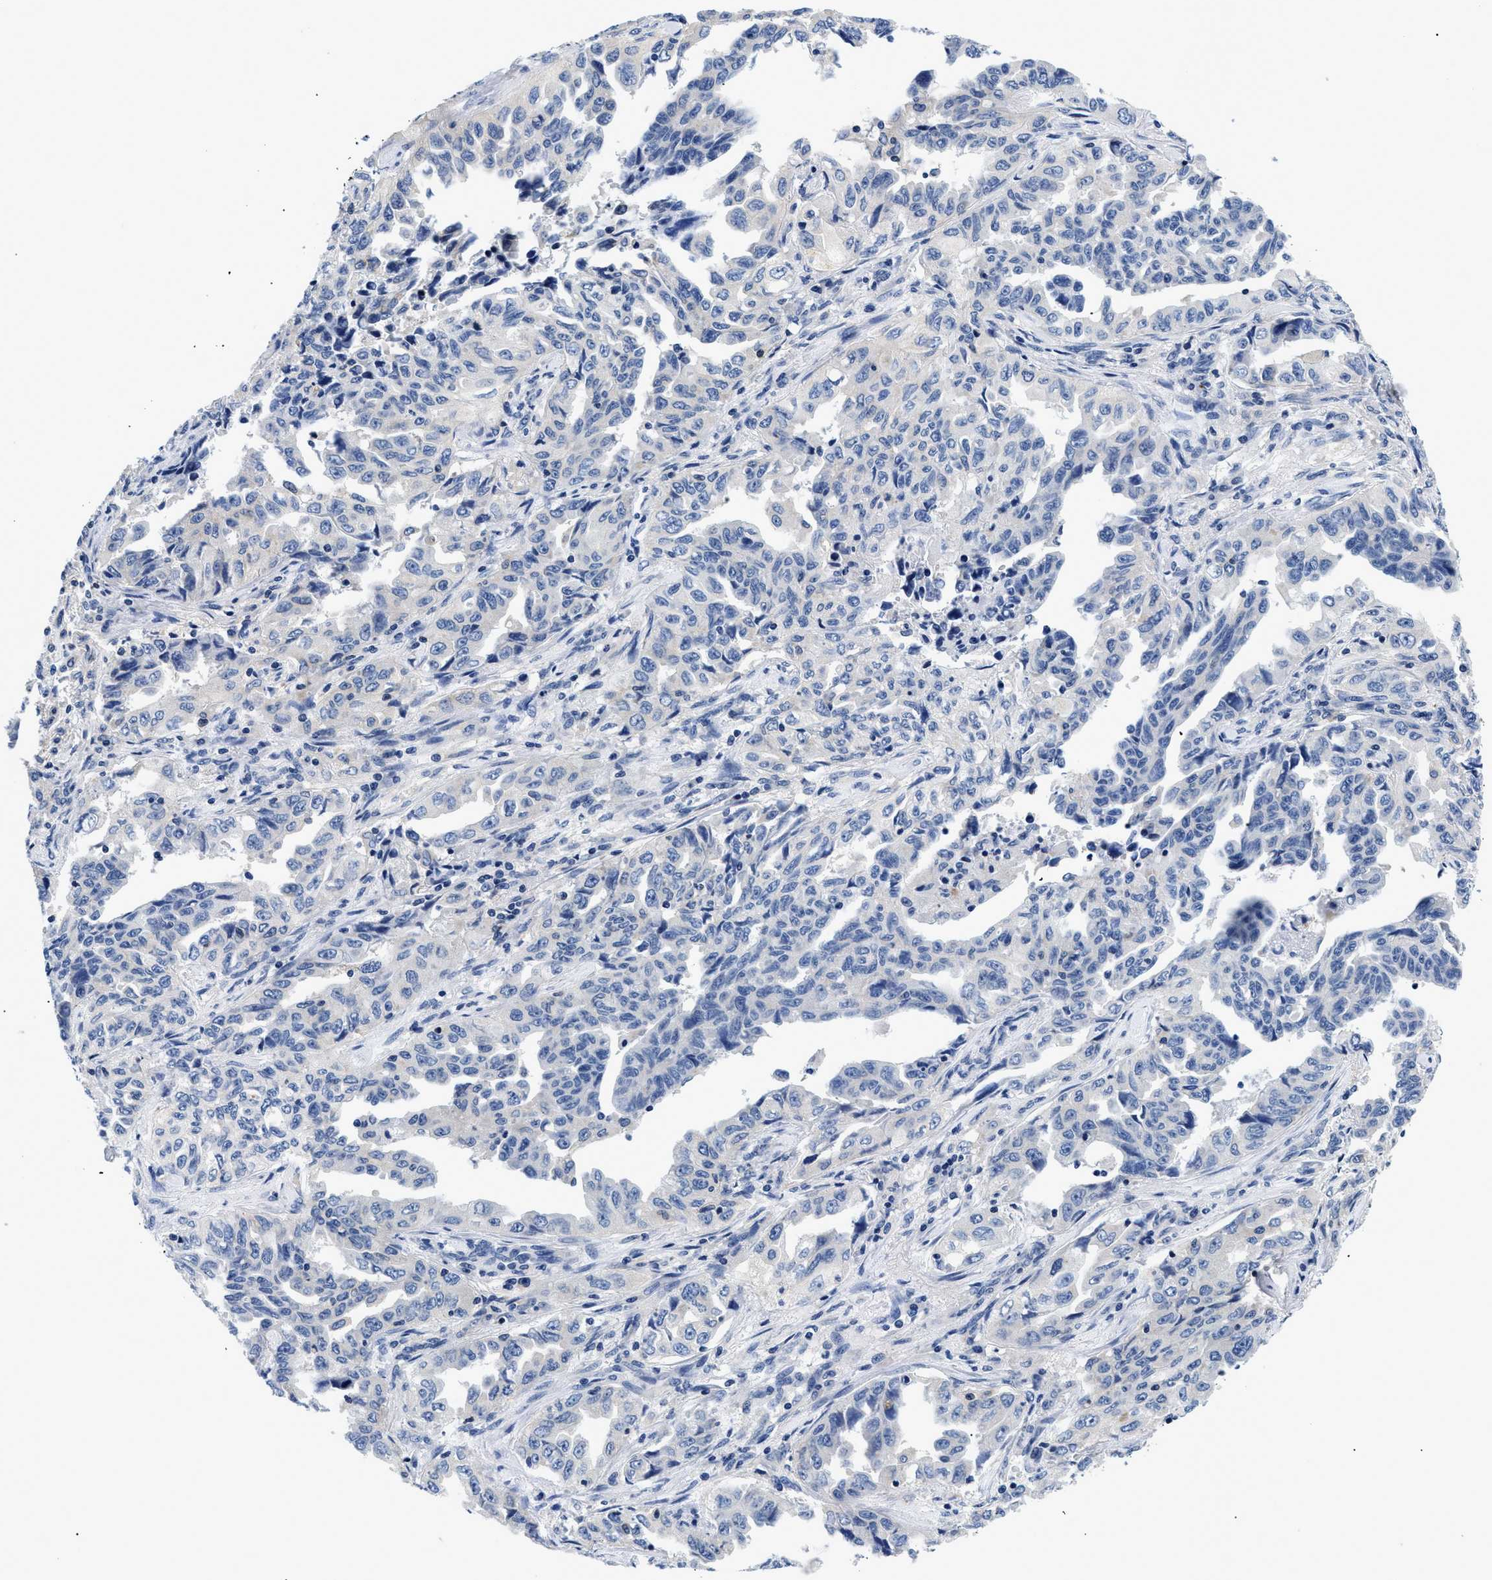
{"staining": {"intensity": "negative", "quantity": "none", "location": "none"}, "tissue": "lung cancer", "cell_type": "Tumor cells", "image_type": "cancer", "snomed": [{"axis": "morphology", "description": "Adenocarcinoma, NOS"}, {"axis": "topography", "description": "Lung"}], "caption": "Immunohistochemistry histopathology image of neoplastic tissue: human adenocarcinoma (lung) stained with DAB (3,3'-diaminobenzidine) exhibits no significant protein staining in tumor cells.", "gene": "MEA1", "patient": {"sex": "female", "age": 51}}